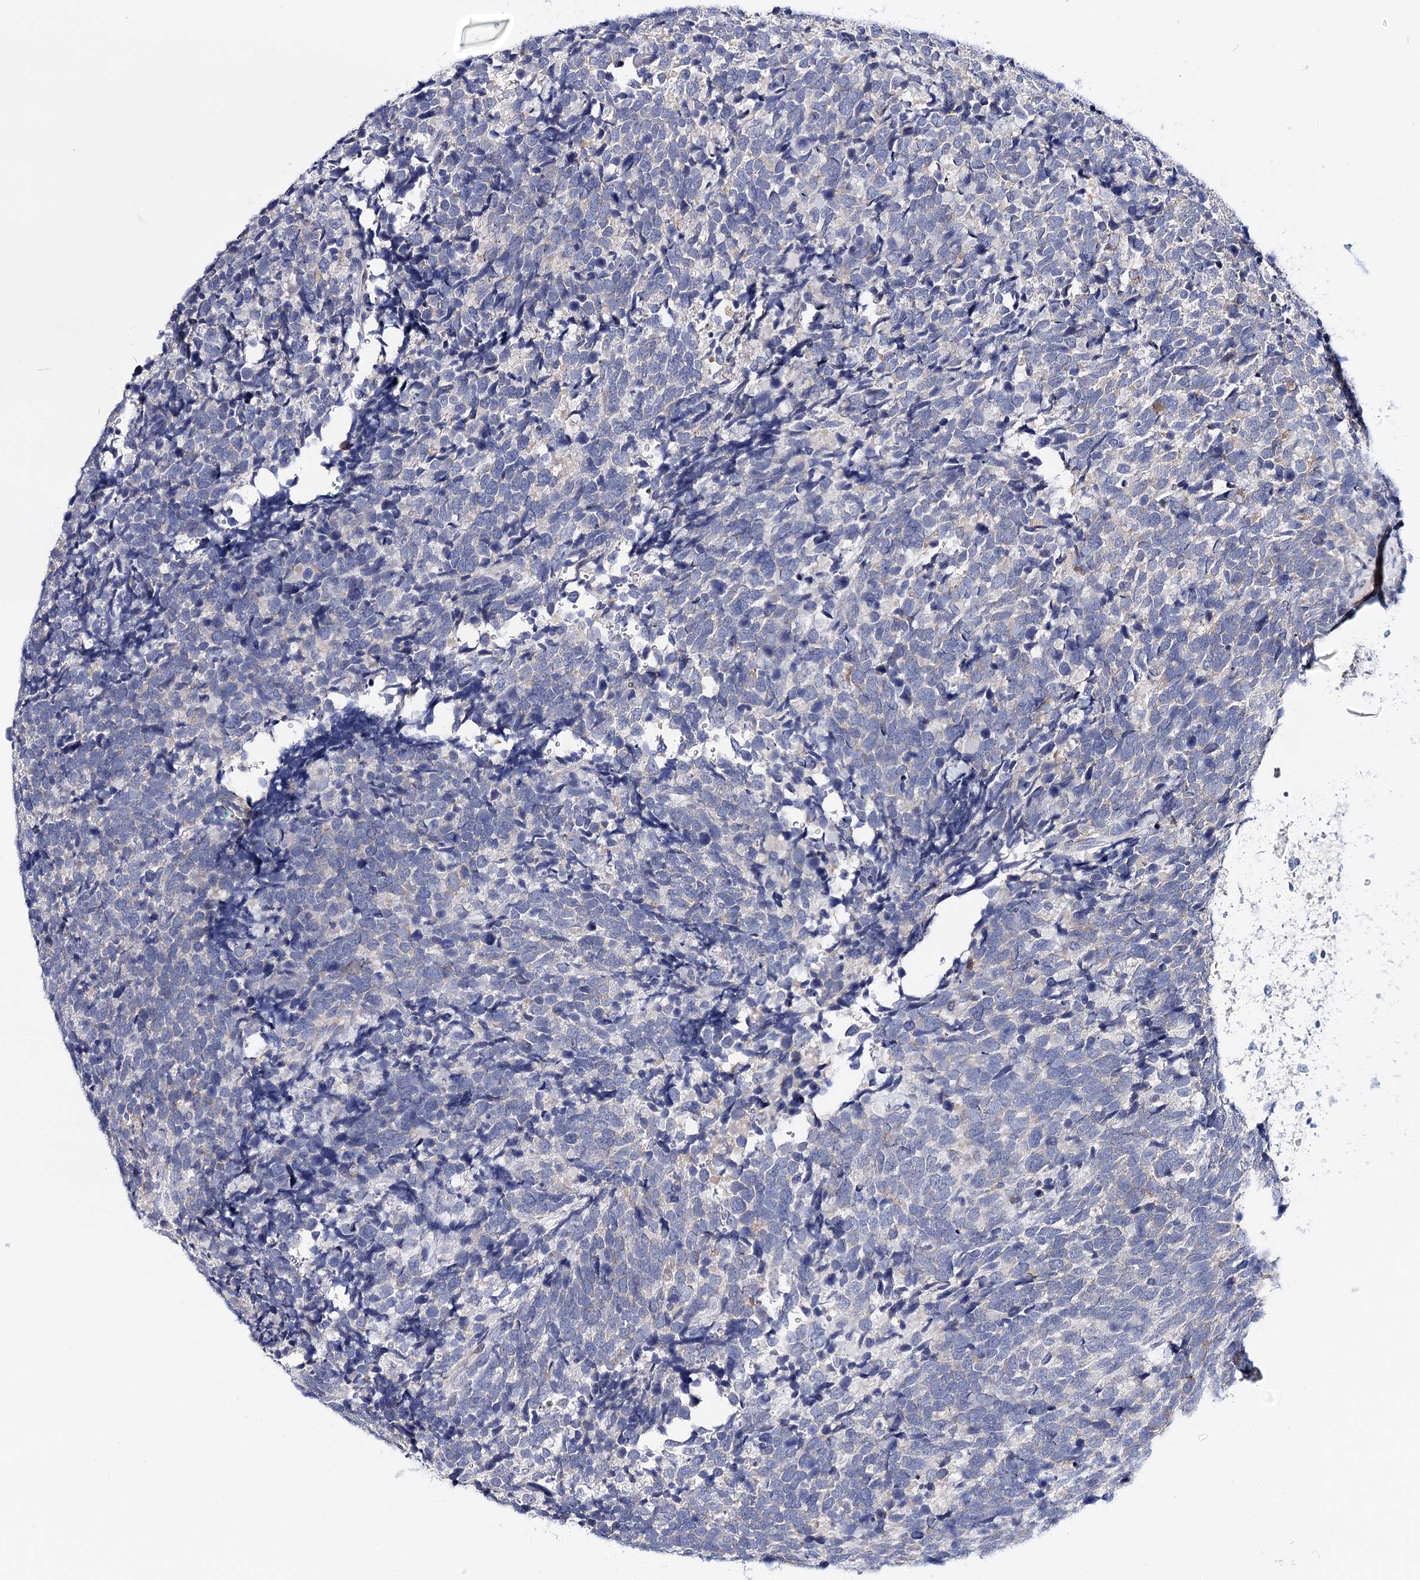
{"staining": {"intensity": "negative", "quantity": "none", "location": "none"}, "tissue": "urothelial cancer", "cell_type": "Tumor cells", "image_type": "cancer", "snomed": [{"axis": "morphology", "description": "Urothelial carcinoma, High grade"}, {"axis": "topography", "description": "Urinary bladder"}], "caption": "Immunohistochemical staining of human urothelial cancer displays no significant positivity in tumor cells.", "gene": "TEX12", "patient": {"sex": "female", "age": 82}}